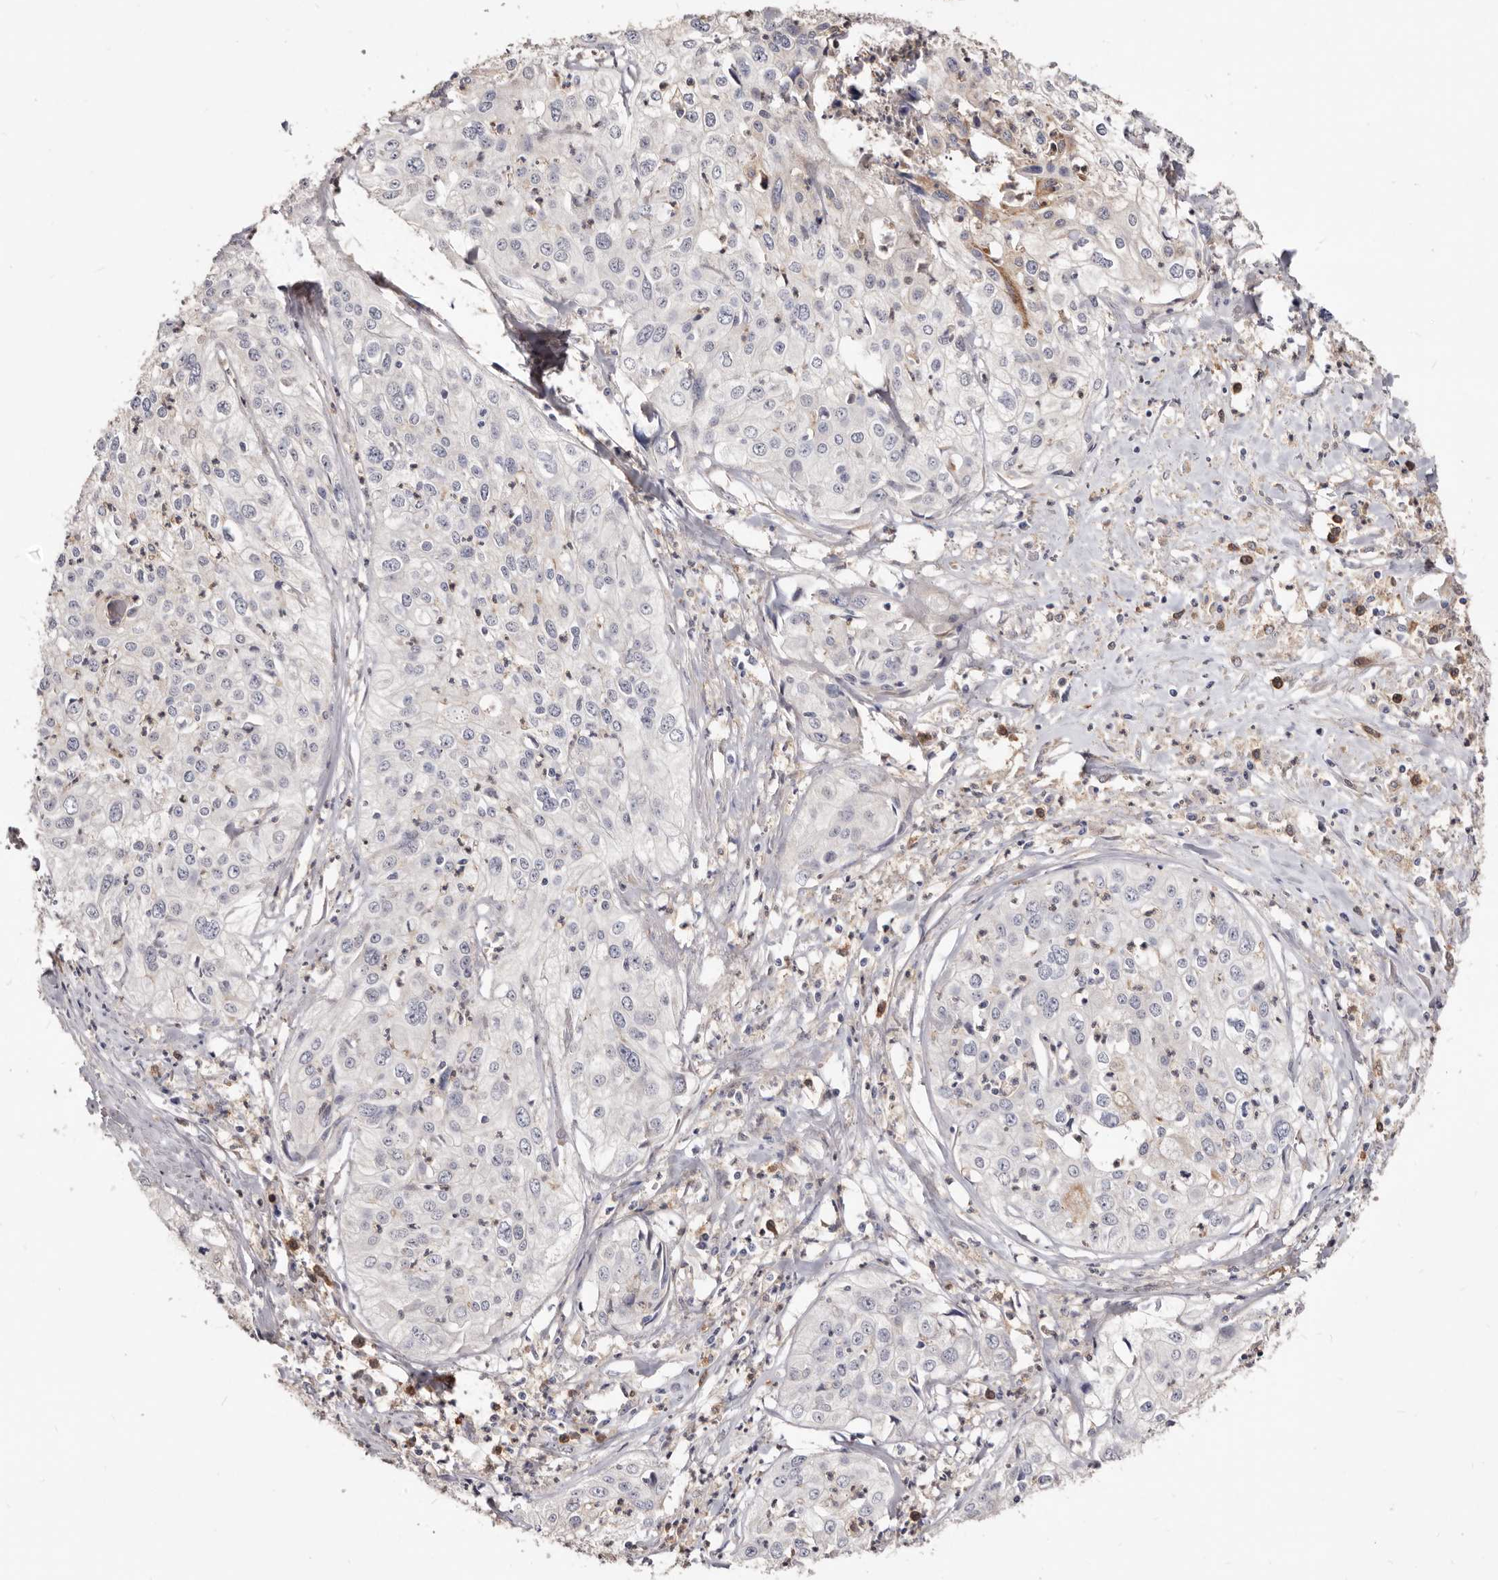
{"staining": {"intensity": "negative", "quantity": "none", "location": "none"}, "tissue": "cervical cancer", "cell_type": "Tumor cells", "image_type": "cancer", "snomed": [{"axis": "morphology", "description": "Squamous cell carcinoma, NOS"}, {"axis": "topography", "description": "Cervix"}], "caption": "There is no significant expression in tumor cells of cervical cancer.", "gene": "LRRC25", "patient": {"sex": "female", "age": 31}}